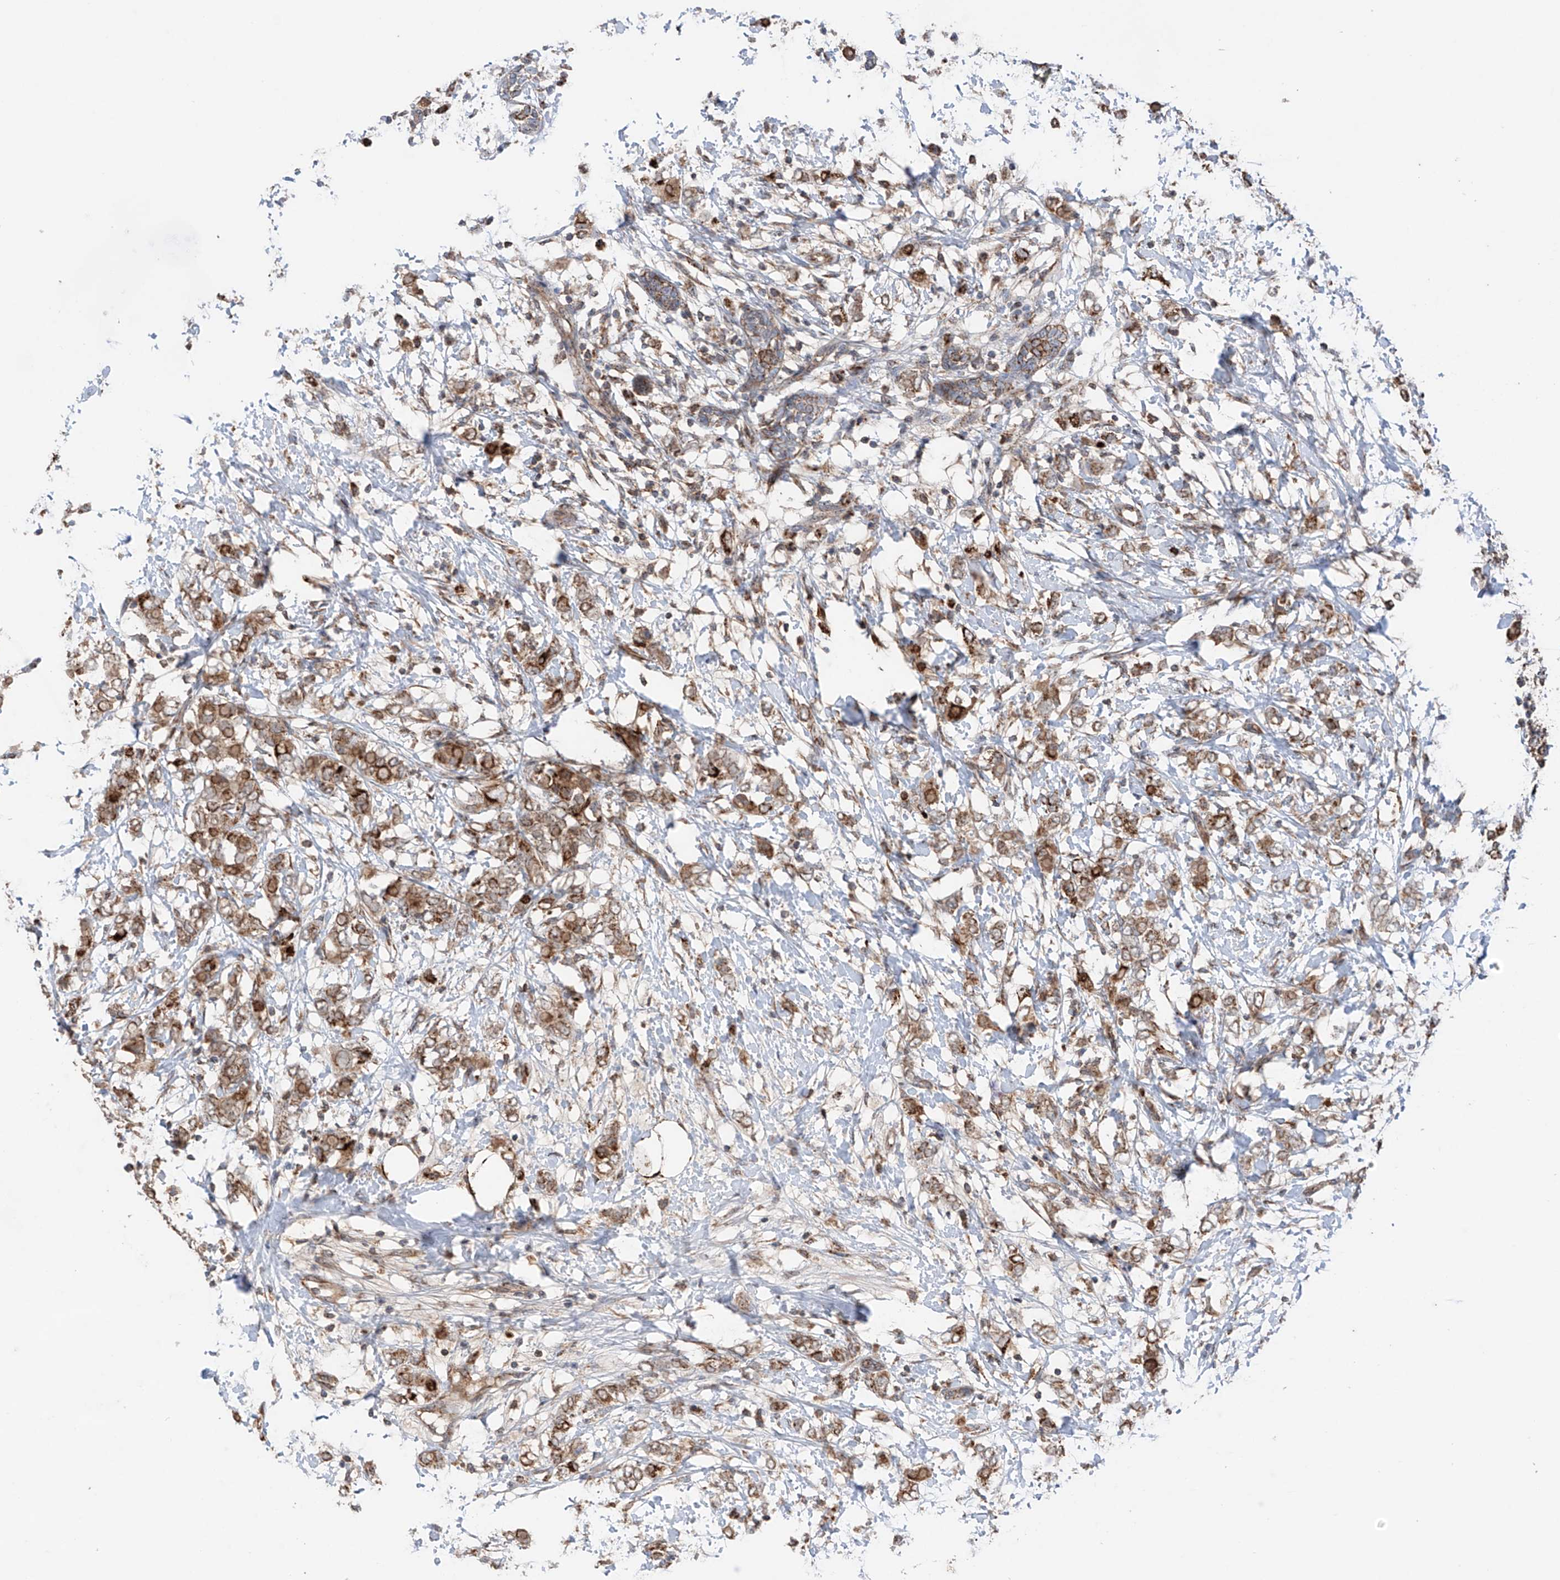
{"staining": {"intensity": "weak", "quantity": ">75%", "location": "cytoplasmic/membranous"}, "tissue": "breast cancer", "cell_type": "Tumor cells", "image_type": "cancer", "snomed": [{"axis": "morphology", "description": "Normal tissue, NOS"}, {"axis": "morphology", "description": "Lobular carcinoma"}, {"axis": "topography", "description": "Breast"}], "caption": "An immunohistochemistry micrograph of tumor tissue is shown. Protein staining in brown shows weak cytoplasmic/membranous positivity in breast lobular carcinoma within tumor cells.", "gene": "SAMD3", "patient": {"sex": "female", "age": 47}}